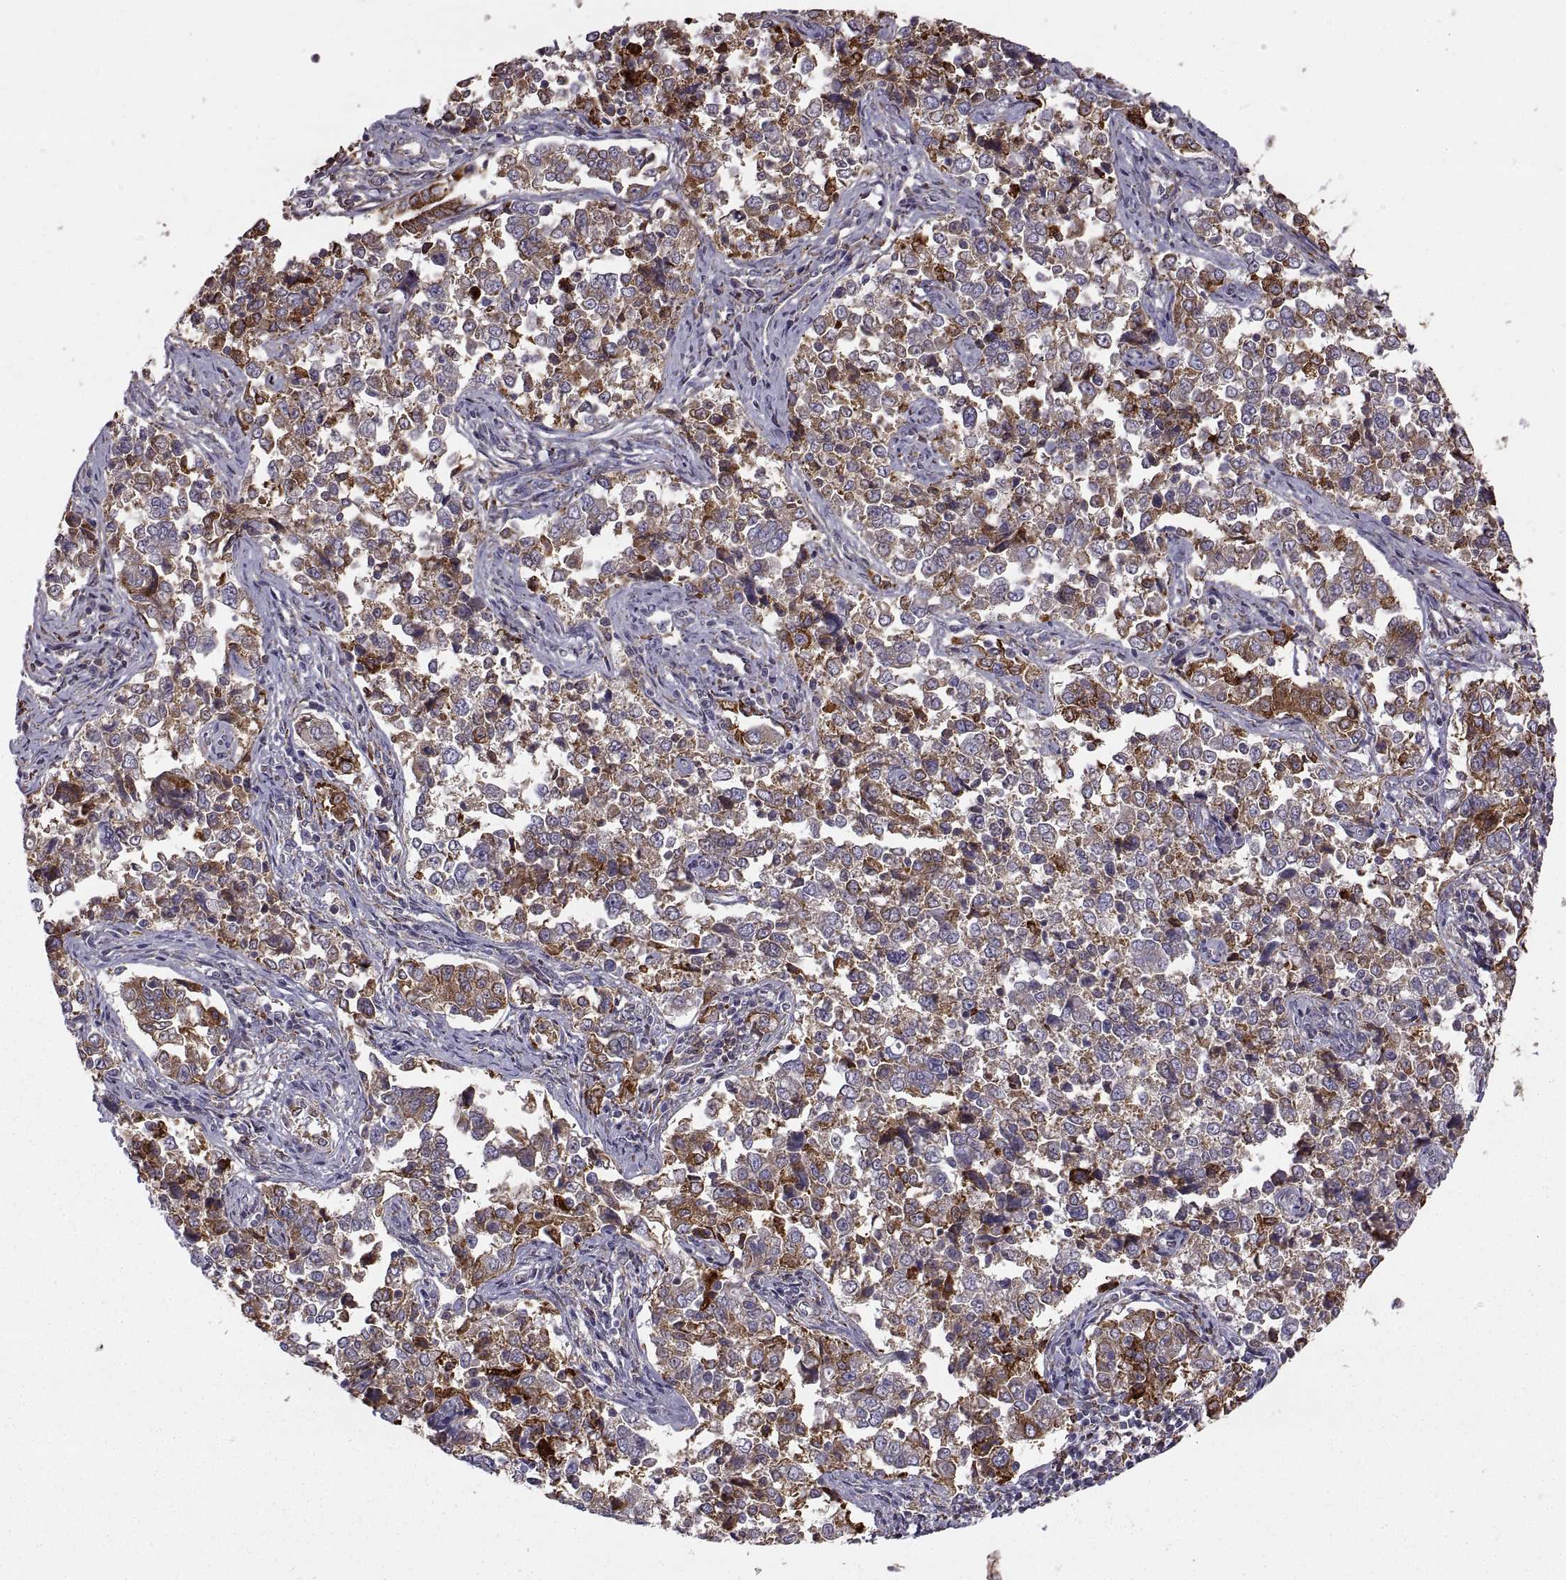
{"staining": {"intensity": "strong", "quantity": ">75%", "location": "cytoplasmic/membranous"}, "tissue": "endometrial cancer", "cell_type": "Tumor cells", "image_type": "cancer", "snomed": [{"axis": "morphology", "description": "Adenocarcinoma, NOS"}, {"axis": "topography", "description": "Endometrium"}], "caption": "The immunohistochemical stain highlights strong cytoplasmic/membranous positivity in tumor cells of endometrial adenocarcinoma tissue.", "gene": "PLEKHB2", "patient": {"sex": "female", "age": 43}}